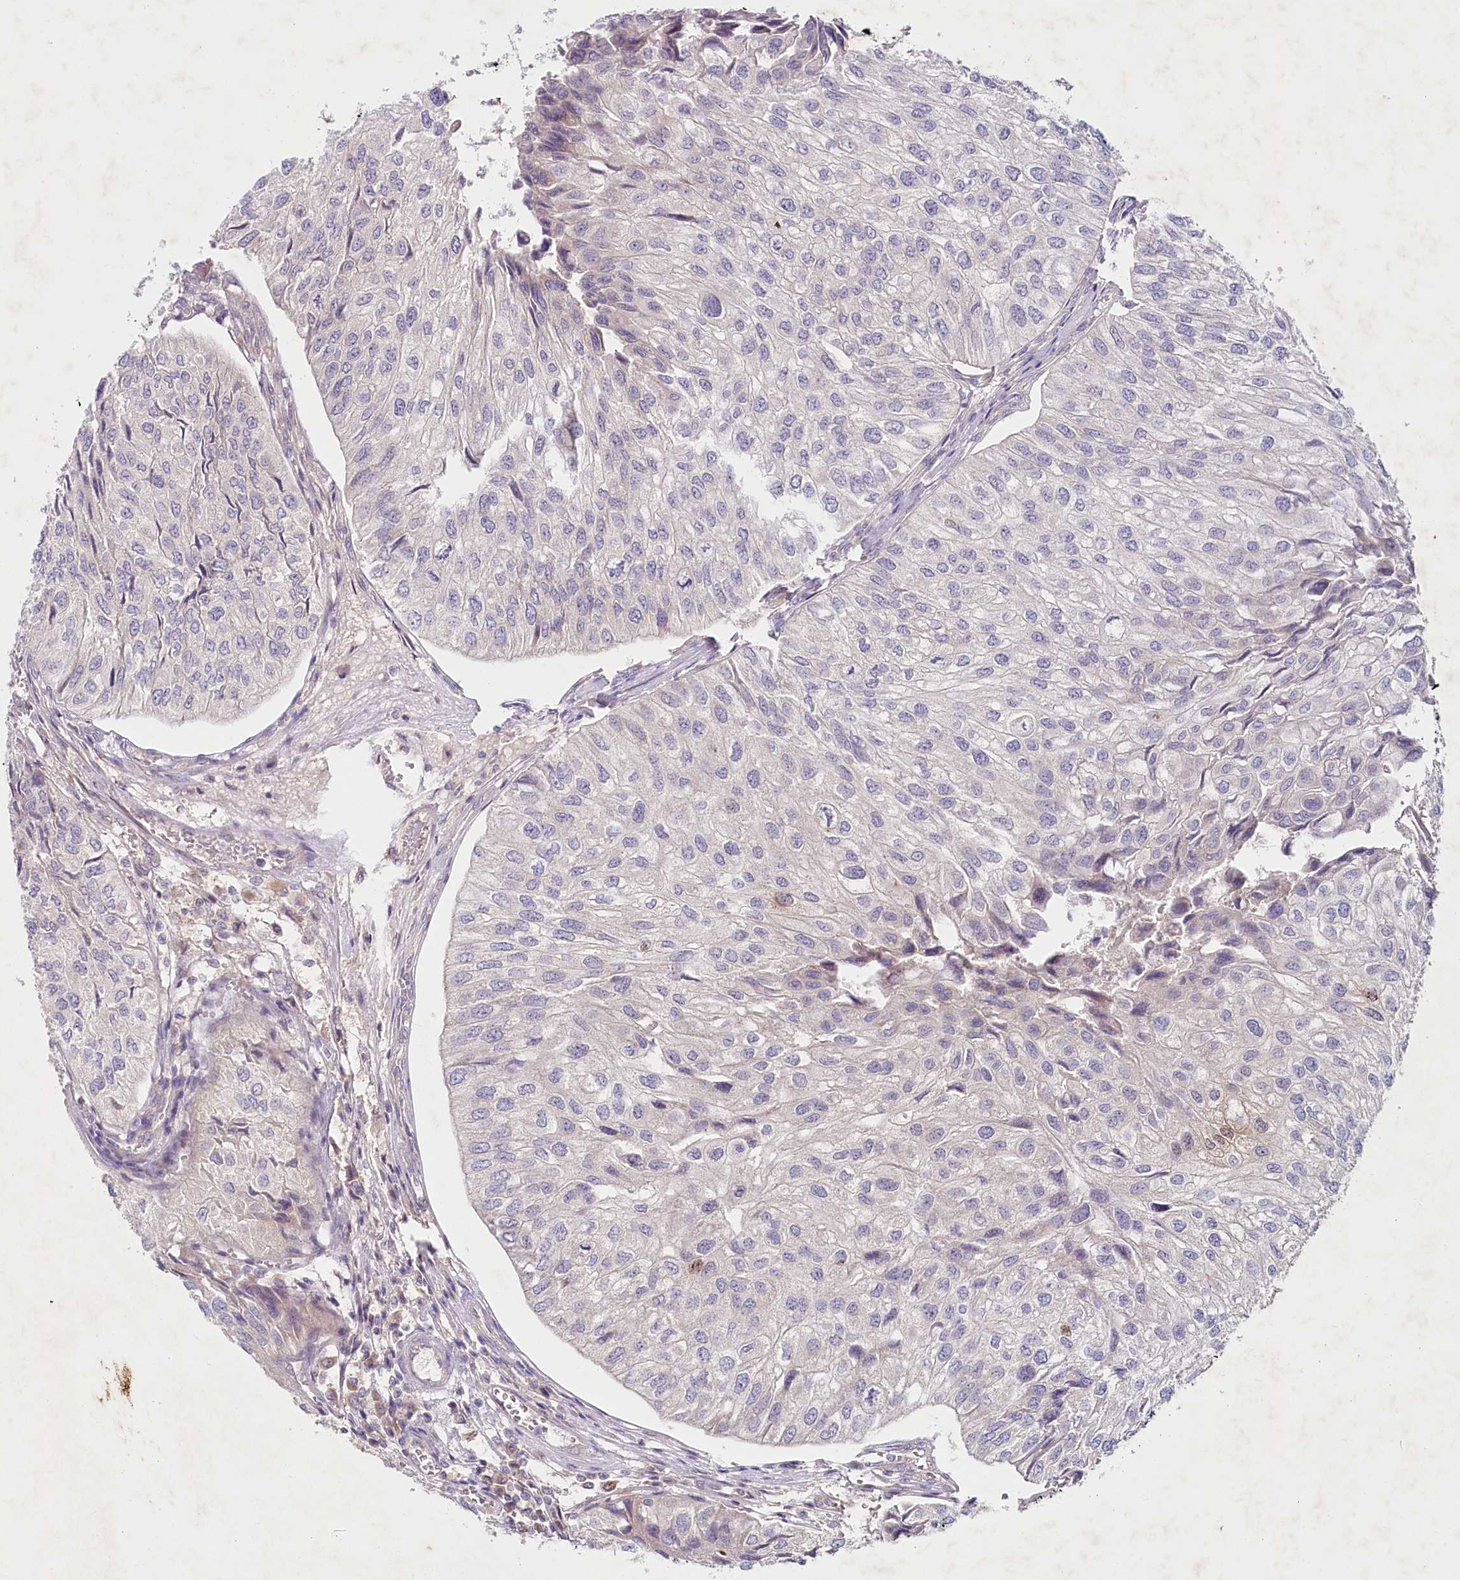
{"staining": {"intensity": "weak", "quantity": "<25%", "location": "cytoplasmic/membranous"}, "tissue": "urothelial cancer", "cell_type": "Tumor cells", "image_type": "cancer", "snomed": [{"axis": "morphology", "description": "Urothelial carcinoma, Low grade"}, {"axis": "topography", "description": "Urinary bladder"}], "caption": "An image of human urothelial cancer is negative for staining in tumor cells.", "gene": "TNIP1", "patient": {"sex": "female", "age": 89}}